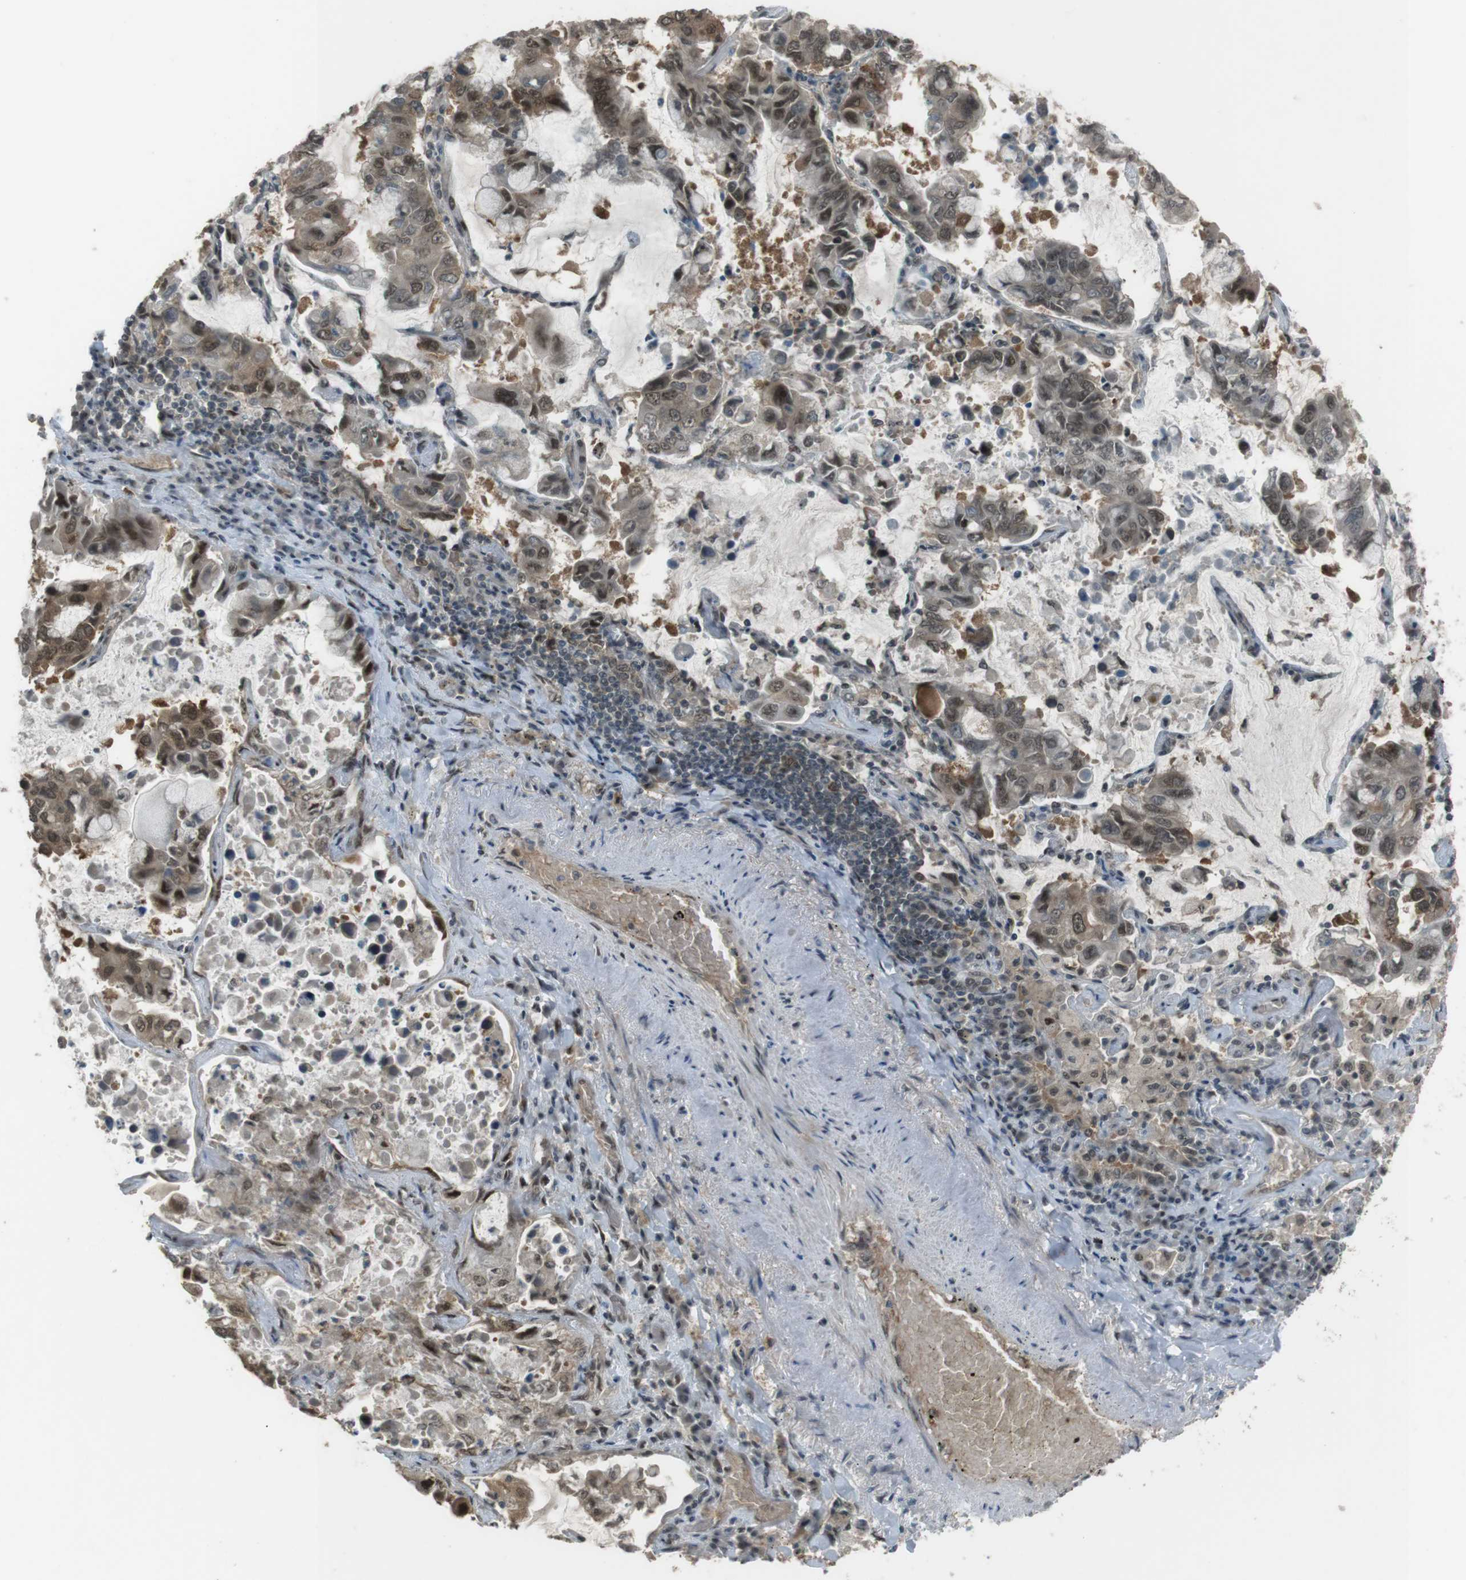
{"staining": {"intensity": "strong", "quantity": "<25%", "location": "cytoplasmic/membranous,nuclear"}, "tissue": "lung cancer", "cell_type": "Tumor cells", "image_type": "cancer", "snomed": [{"axis": "morphology", "description": "Adenocarcinoma, NOS"}, {"axis": "topography", "description": "Lung"}], "caption": "Immunohistochemistry (IHC) staining of lung cancer (adenocarcinoma), which displays medium levels of strong cytoplasmic/membranous and nuclear expression in about <25% of tumor cells indicating strong cytoplasmic/membranous and nuclear protein staining. The staining was performed using DAB (3,3'-diaminobenzidine) (brown) for protein detection and nuclei were counterstained in hematoxylin (blue).", "gene": "SLITRK5", "patient": {"sex": "male", "age": 64}}